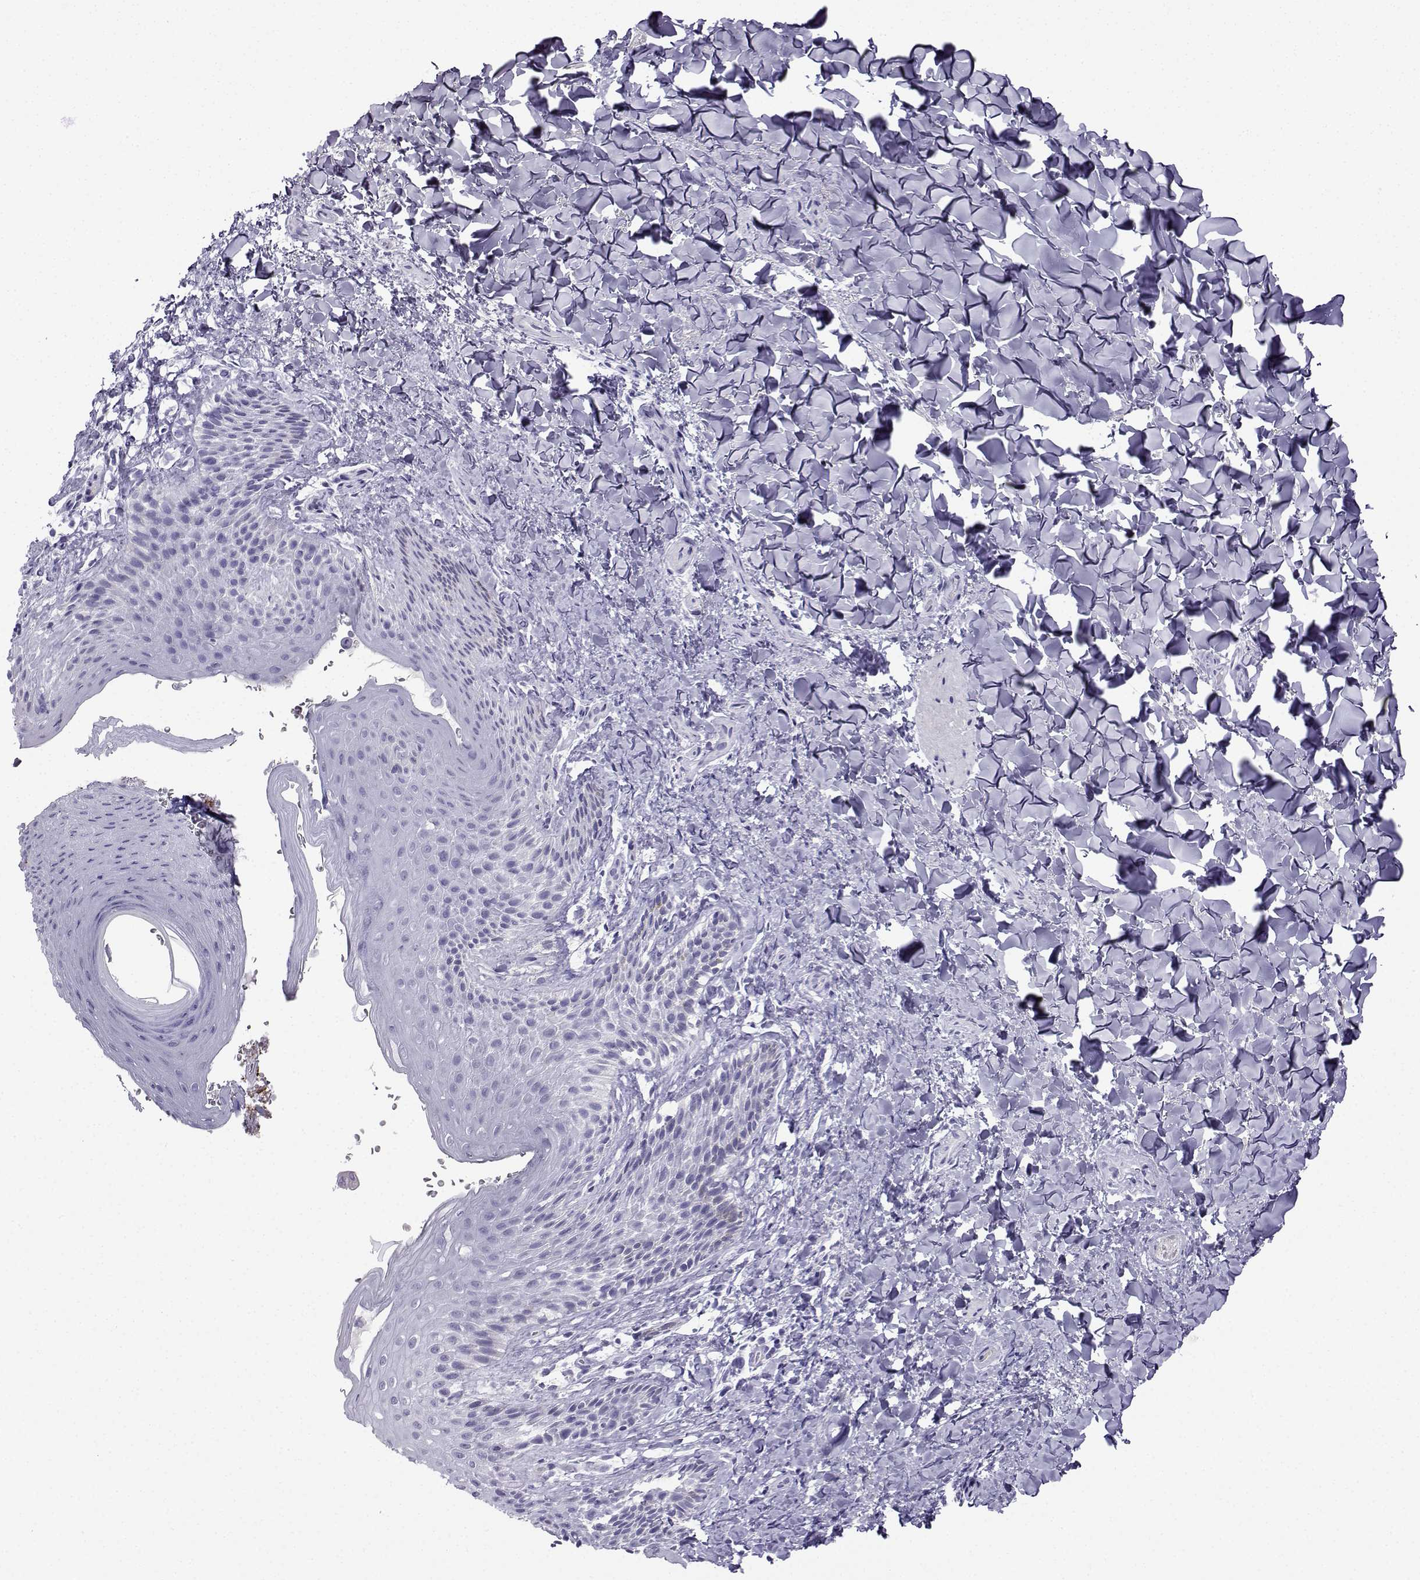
{"staining": {"intensity": "negative", "quantity": "none", "location": "none"}, "tissue": "skin", "cell_type": "Epidermal cells", "image_type": "normal", "snomed": [{"axis": "morphology", "description": "Normal tissue, NOS"}, {"axis": "topography", "description": "Anal"}], "caption": "Skin stained for a protein using immunohistochemistry reveals no expression epidermal cells.", "gene": "FBXO24", "patient": {"sex": "male", "age": 36}}